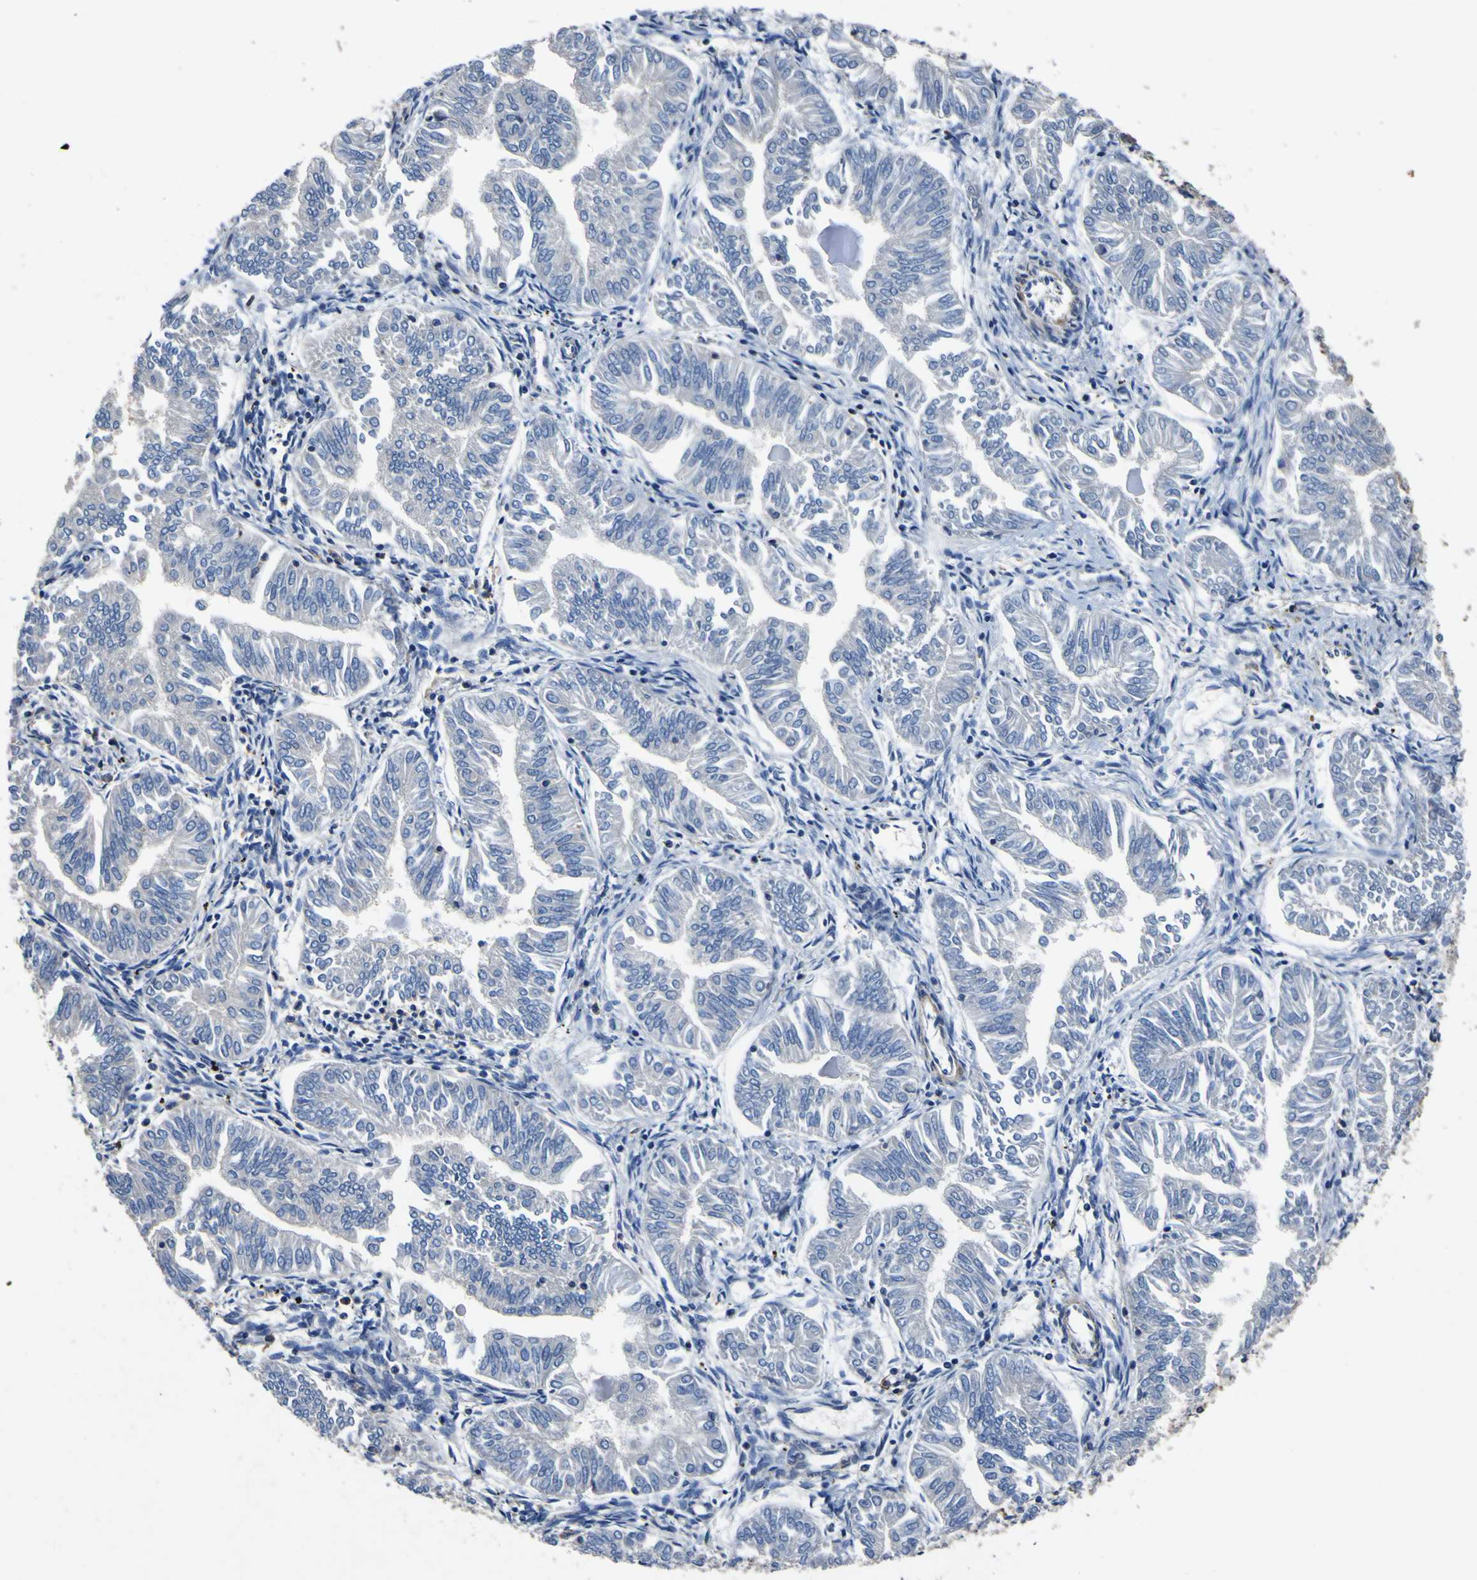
{"staining": {"intensity": "negative", "quantity": "none", "location": "none"}, "tissue": "endometrial cancer", "cell_type": "Tumor cells", "image_type": "cancer", "snomed": [{"axis": "morphology", "description": "Adenocarcinoma, NOS"}, {"axis": "topography", "description": "Endometrium"}], "caption": "IHC of human endometrial cancer displays no positivity in tumor cells. Brightfield microscopy of immunohistochemistry (IHC) stained with DAB (3,3'-diaminobenzidine) (brown) and hematoxylin (blue), captured at high magnification.", "gene": "CNR2", "patient": {"sex": "female", "age": 53}}